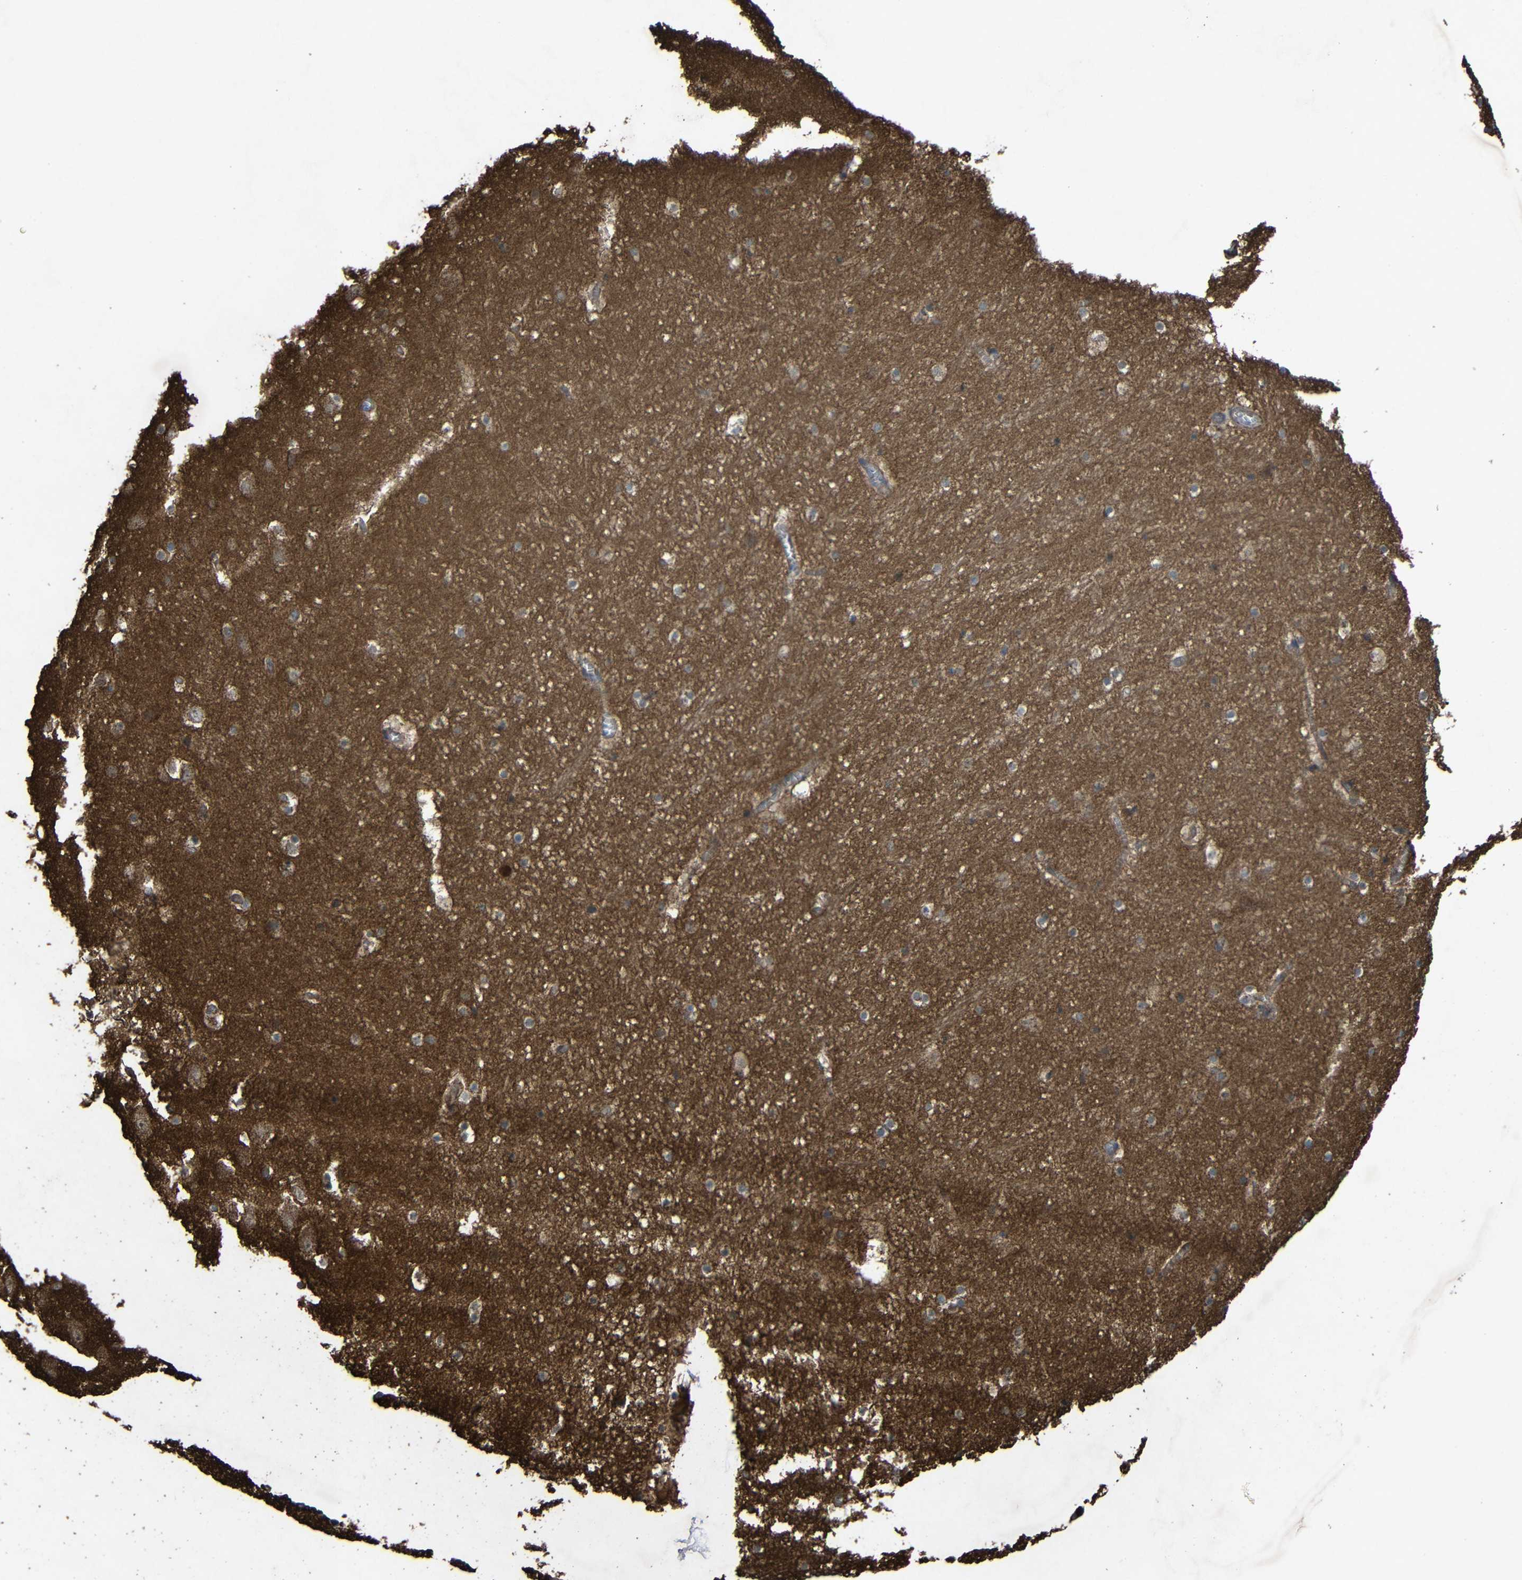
{"staining": {"intensity": "weak", "quantity": ">75%", "location": "cytoplasmic/membranous"}, "tissue": "hippocampus", "cell_type": "Glial cells", "image_type": "normal", "snomed": [{"axis": "morphology", "description": "Normal tissue, NOS"}, {"axis": "topography", "description": "Hippocampus"}], "caption": "A micrograph showing weak cytoplasmic/membranous staining in approximately >75% of glial cells in normal hippocampus, as visualized by brown immunohistochemical staining.", "gene": "C1GALT1", "patient": {"sex": "male", "age": 45}}